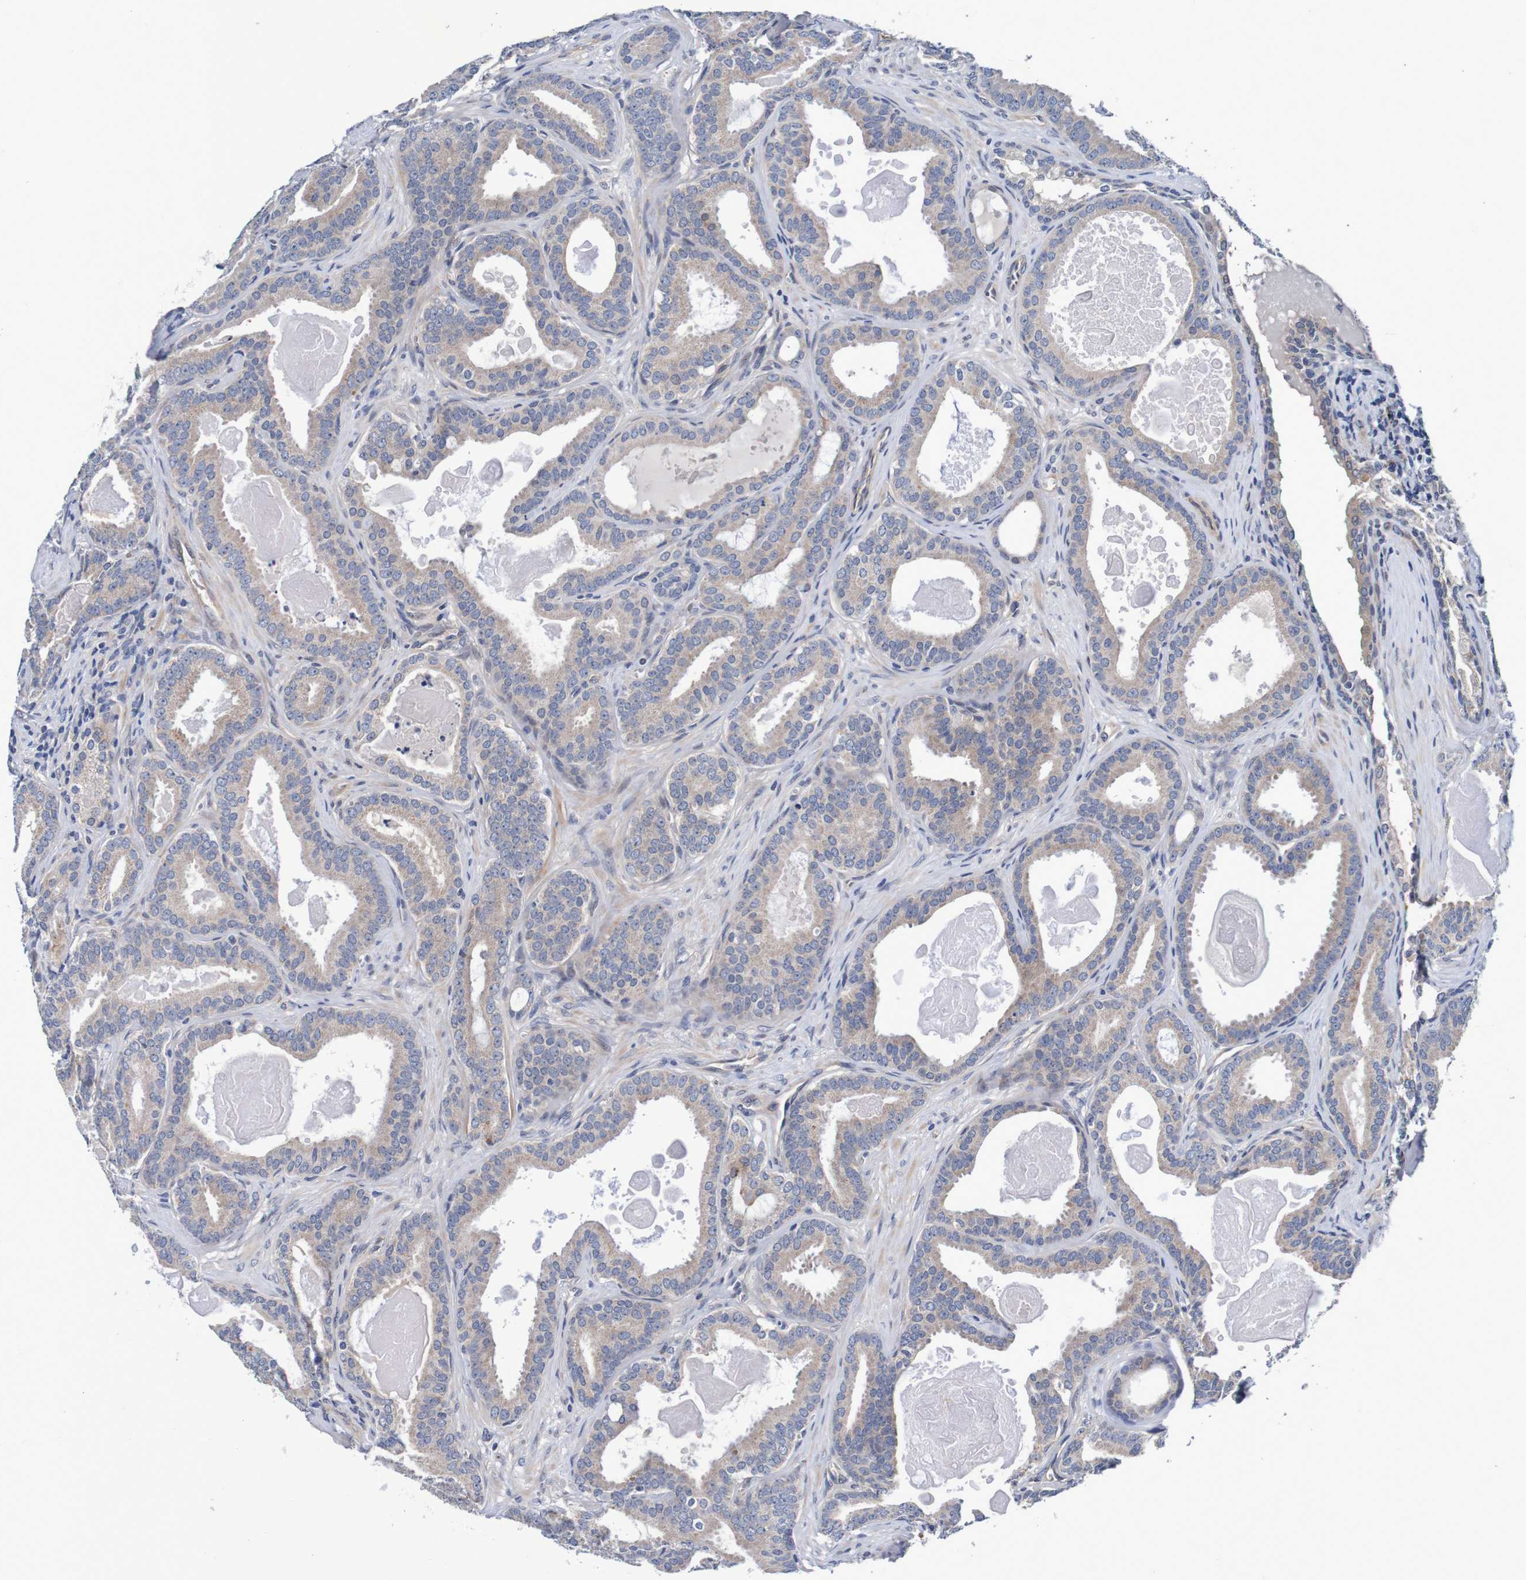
{"staining": {"intensity": "weak", "quantity": ">75%", "location": "cytoplasmic/membranous"}, "tissue": "prostate cancer", "cell_type": "Tumor cells", "image_type": "cancer", "snomed": [{"axis": "morphology", "description": "Adenocarcinoma, High grade"}, {"axis": "topography", "description": "Prostate"}], "caption": "Immunohistochemistry (IHC) micrograph of neoplastic tissue: prostate cancer stained using immunohistochemistry shows low levels of weak protein expression localized specifically in the cytoplasmic/membranous of tumor cells, appearing as a cytoplasmic/membranous brown color.", "gene": "CPED1", "patient": {"sex": "male", "age": 60}}